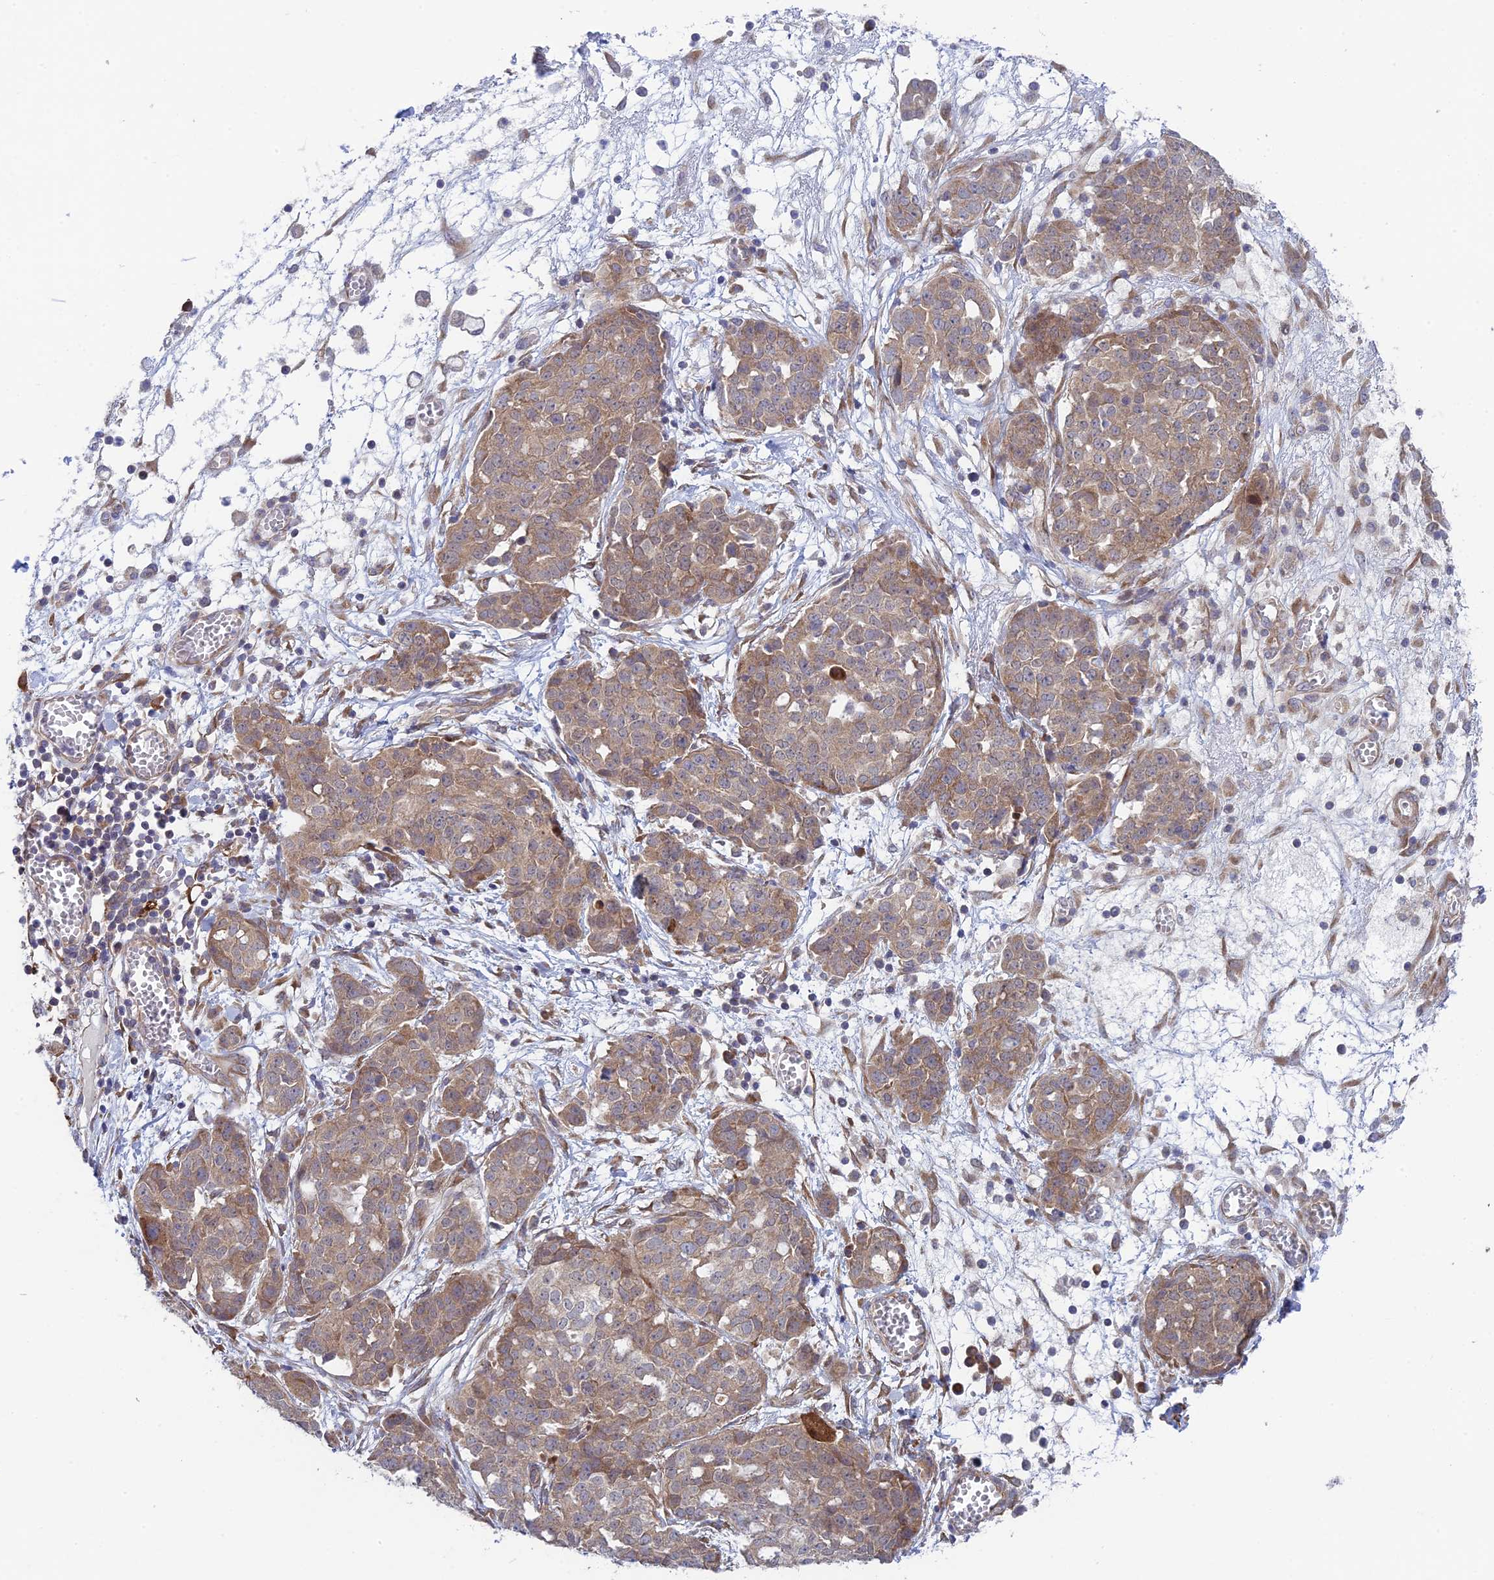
{"staining": {"intensity": "weak", "quantity": ">75%", "location": "cytoplasmic/membranous"}, "tissue": "ovarian cancer", "cell_type": "Tumor cells", "image_type": "cancer", "snomed": [{"axis": "morphology", "description": "Cystadenocarcinoma, serous, NOS"}, {"axis": "topography", "description": "Soft tissue"}, {"axis": "topography", "description": "Ovary"}], "caption": "Weak cytoplasmic/membranous positivity for a protein is appreciated in about >75% of tumor cells of ovarian serous cystadenocarcinoma using immunohistochemistry (IHC).", "gene": "INCA1", "patient": {"sex": "female", "age": 57}}